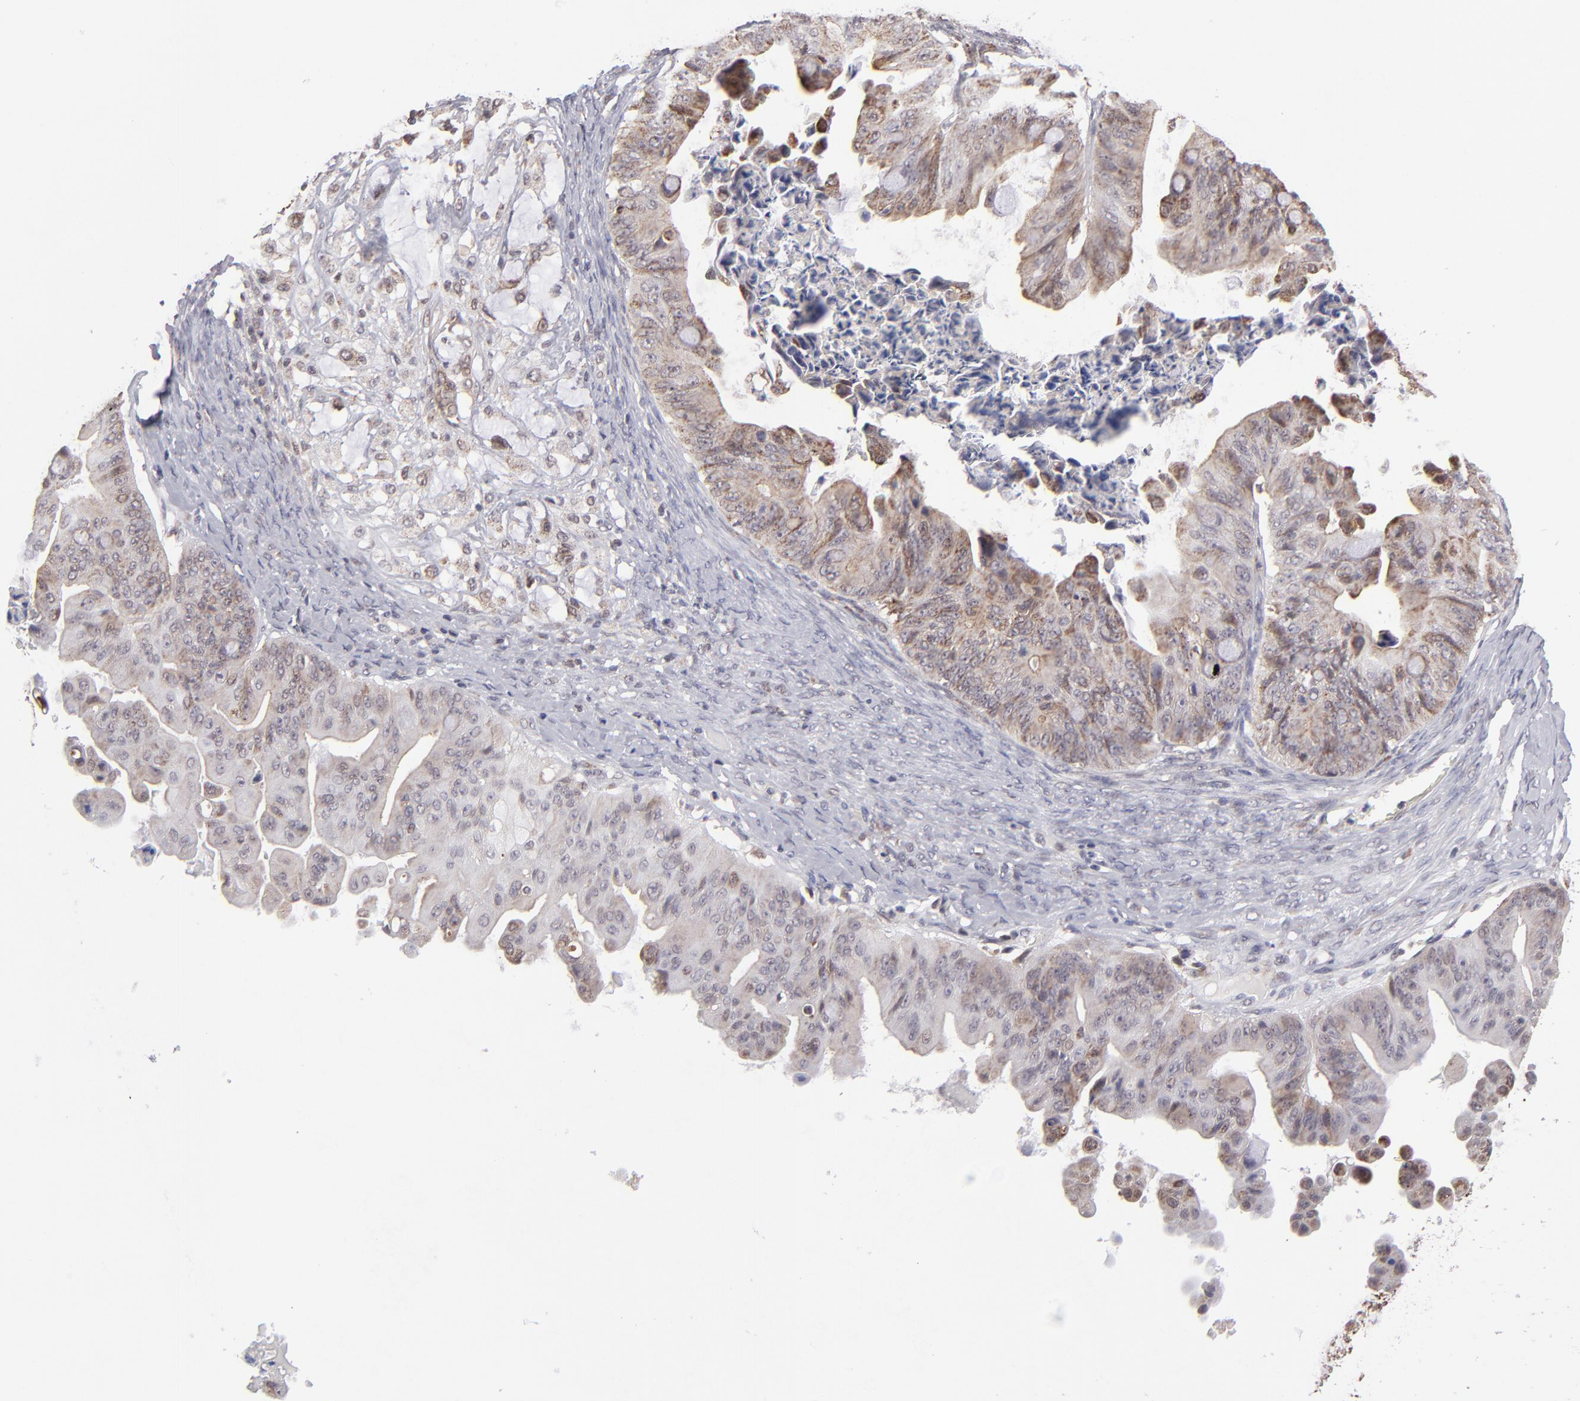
{"staining": {"intensity": "weak", "quantity": ">75%", "location": "cytoplasmic/membranous"}, "tissue": "ovarian cancer", "cell_type": "Tumor cells", "image_type": "cancer", "snomed": [{"axis": "morphology", "description": "Cystadenocarcinoma, mucinous, NOS"}, {"axis": "topography", "description": "Ovary"}], "caption": "Ovarian cancer (mucinous cystadenocarcinoma) was stained to show a protein in brown. There is low levels of weak cytoplasmic/membranous expression in about >75% of tumor cells.", "gene": "SLC15A1", "patient": {"sex": "female", "age": 37}}